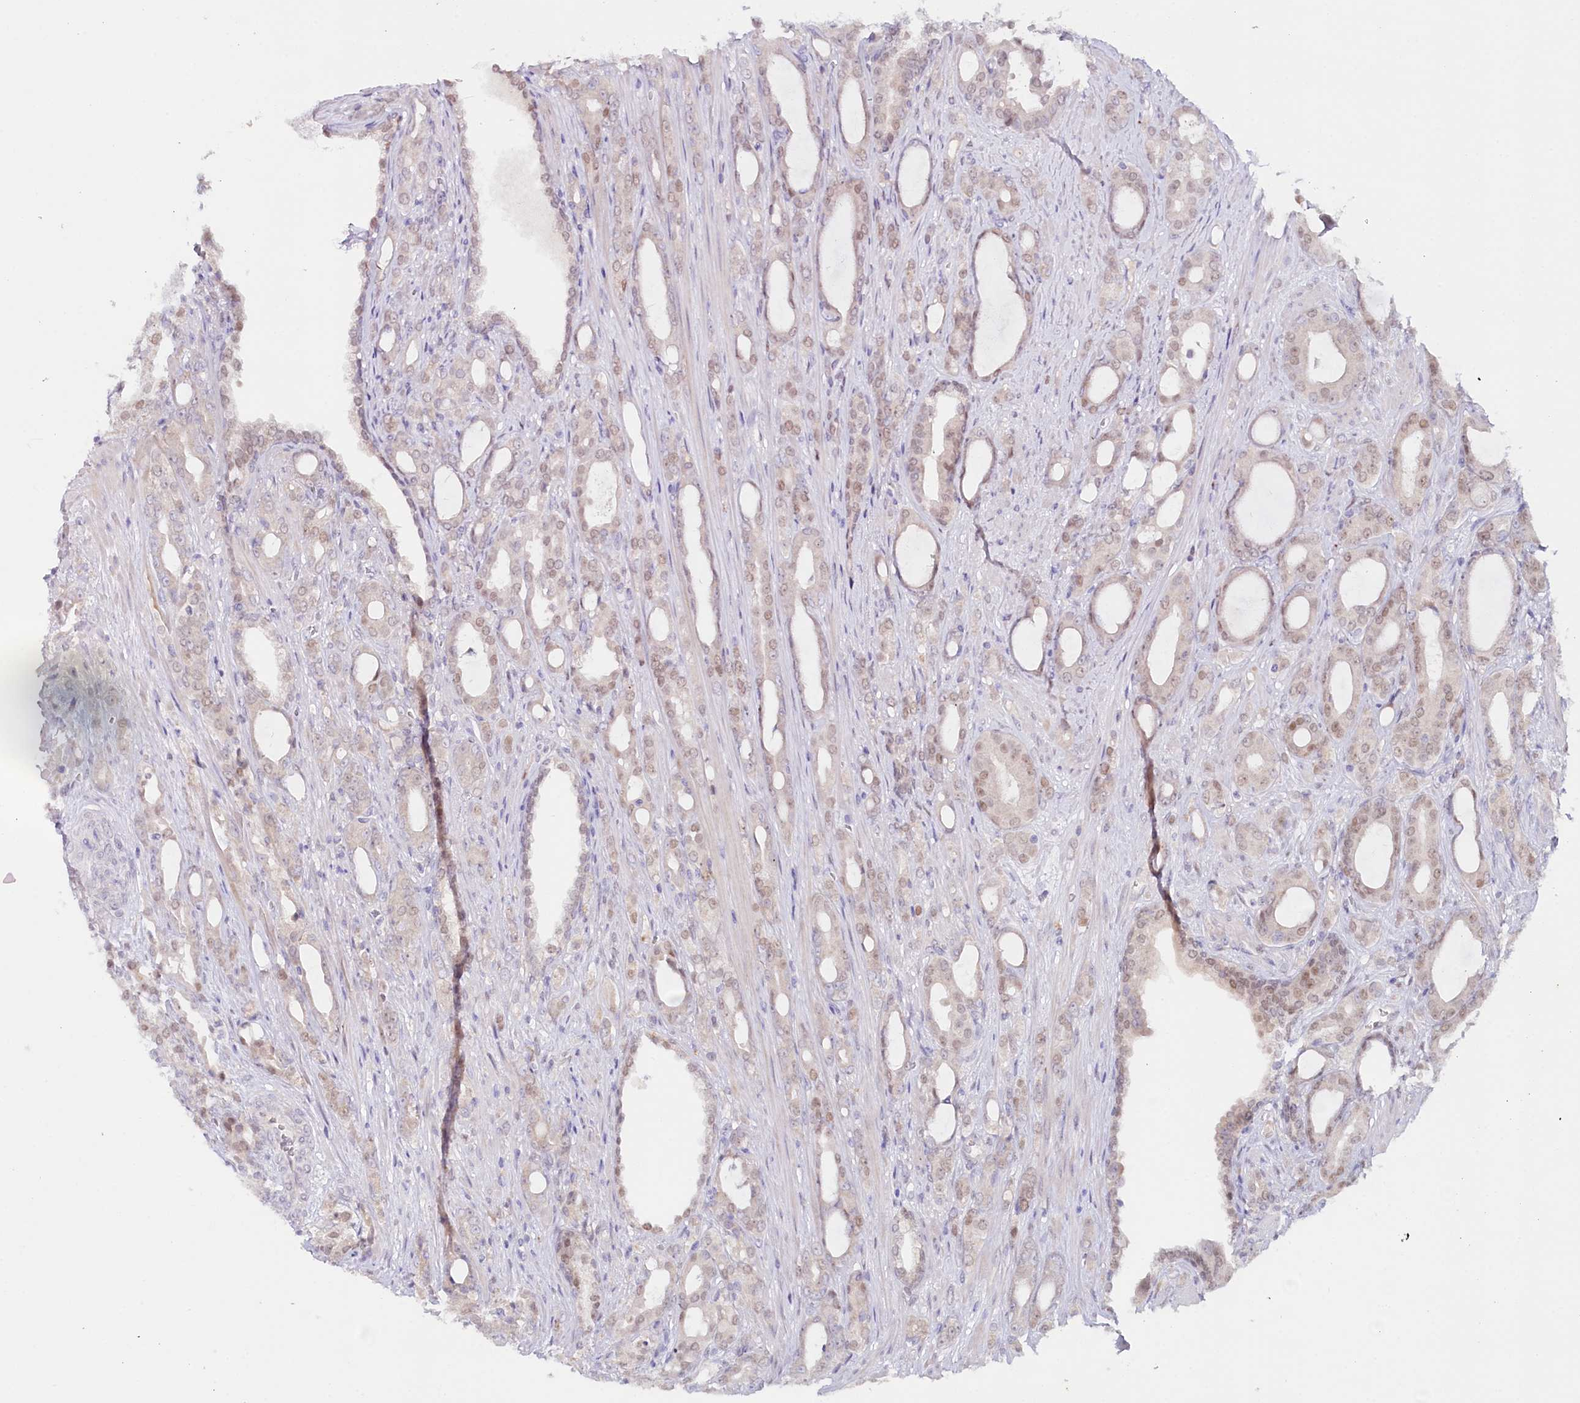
{"staining": {"intensity": "moderate", "quantity": ">75%", "location": "nuclear"}, "tissue": "prostate cancer", "cell_type": "Tumor cells", "image_type": "cancer", "snomed": [{"axis": "morphology", "description": "Adenocarcinoma, High grade"}, {"axis": "topography", "description": "Prostate"}], "caption": "Approximately >75% of tumor cells in human prostate cancer (adenocarcinoma (high-grade)) demonstrate moderate nuclear protein expression as visualized by brown immunohistochemical staining.", "gene": "PSAPL1", "patient": {"sex": "male", "age": 72}}